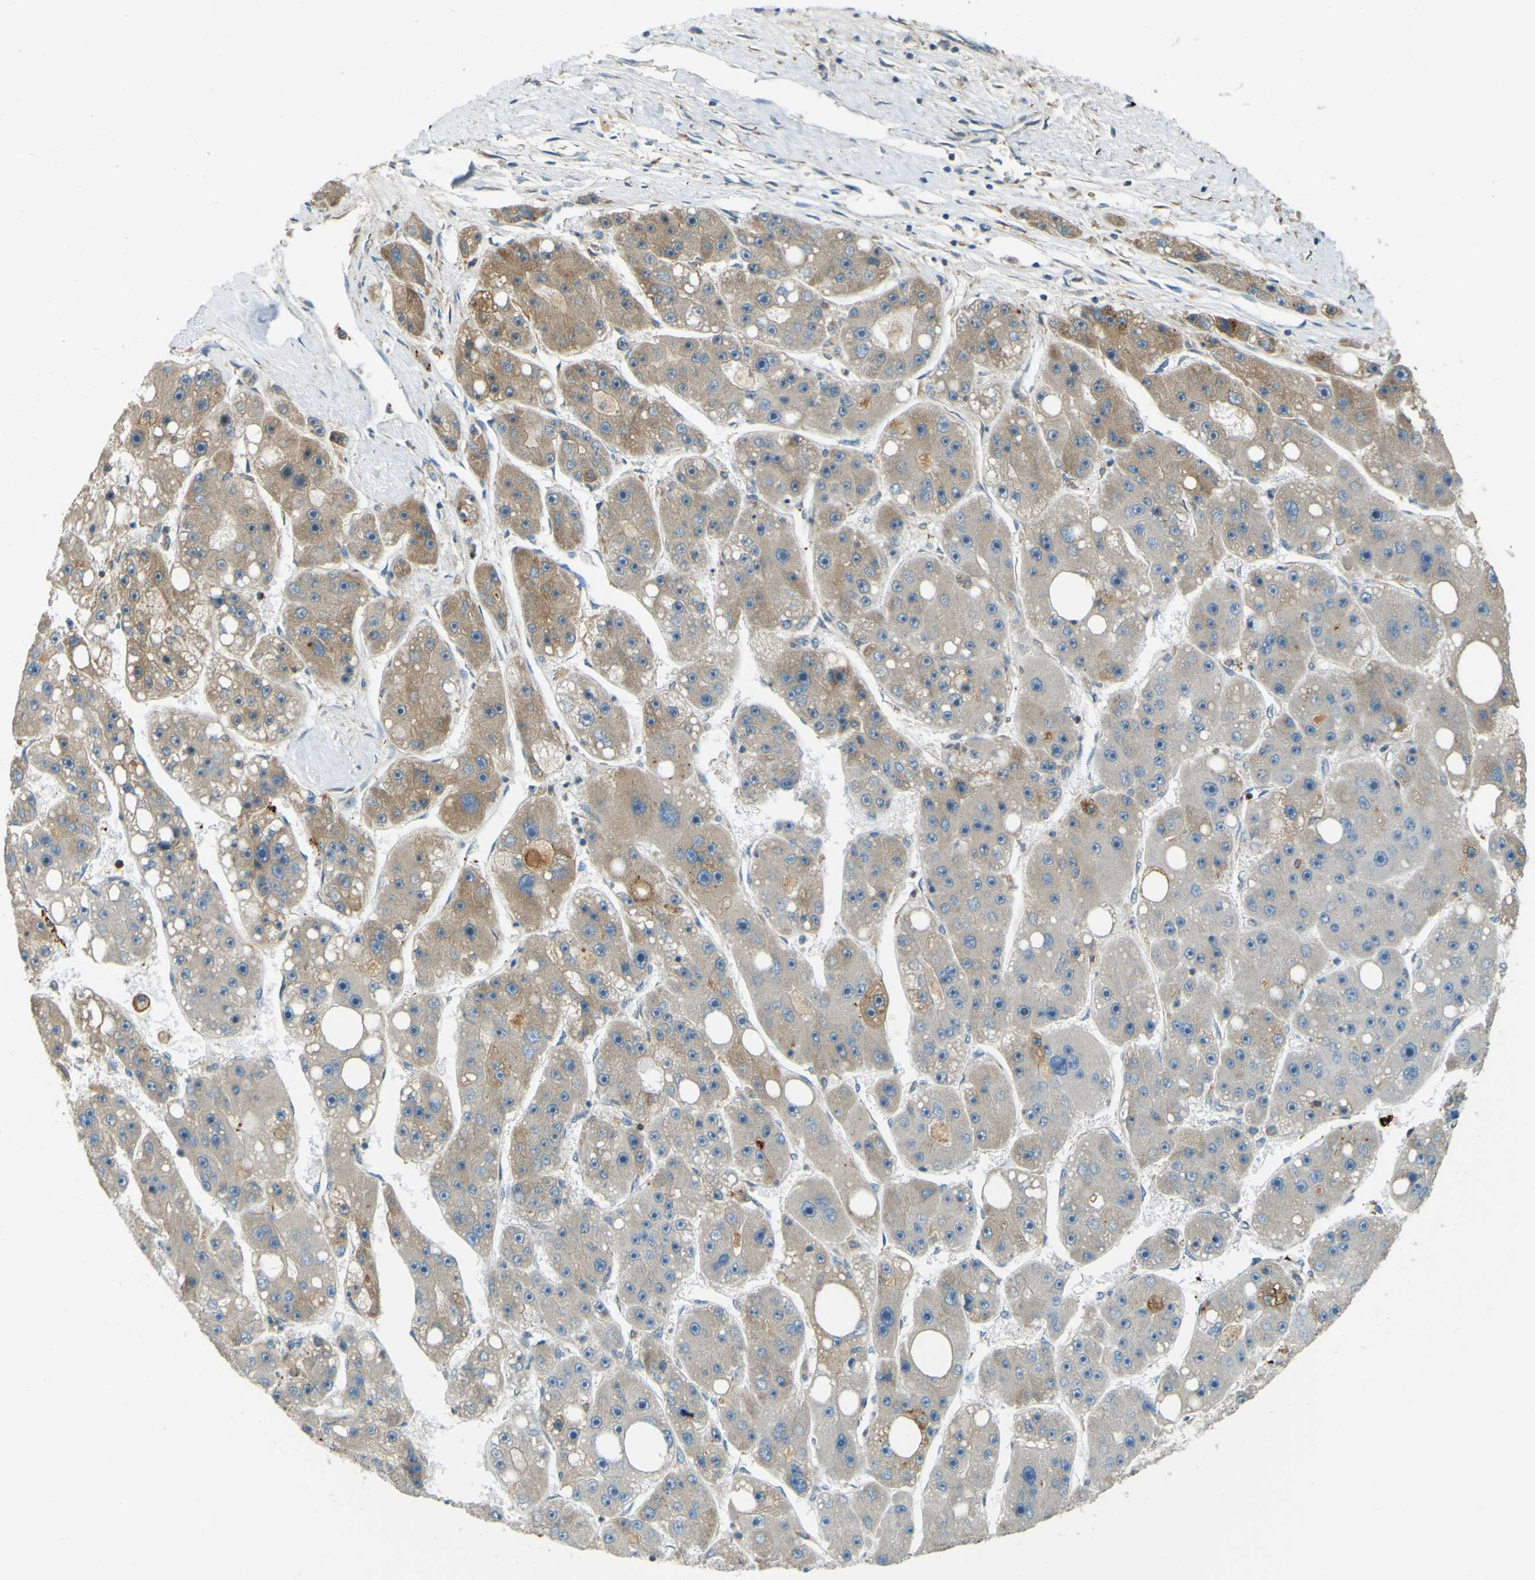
{"staining": {"intensity": "weak", "quantity": "25%-75%", "location": "cytoplasmic/membranous"}, "tissue": "liver cancer", "cell_type": "Tumor cells", "image_type": "cancer", "snomed": [{"axis": "morphology", "description": "Carcinoma, Hepatocellular, NOS"}, {"axis": "topography", "description": "Liver"}], "caption": "Immunohistochemical staining of liver cancer shows weak cytoplasmic/membranous protein expression in approximately 25%-75% of tumor cells.", "gene": "LPCAT1", "patient": {"sex": "female", "age": 61}}